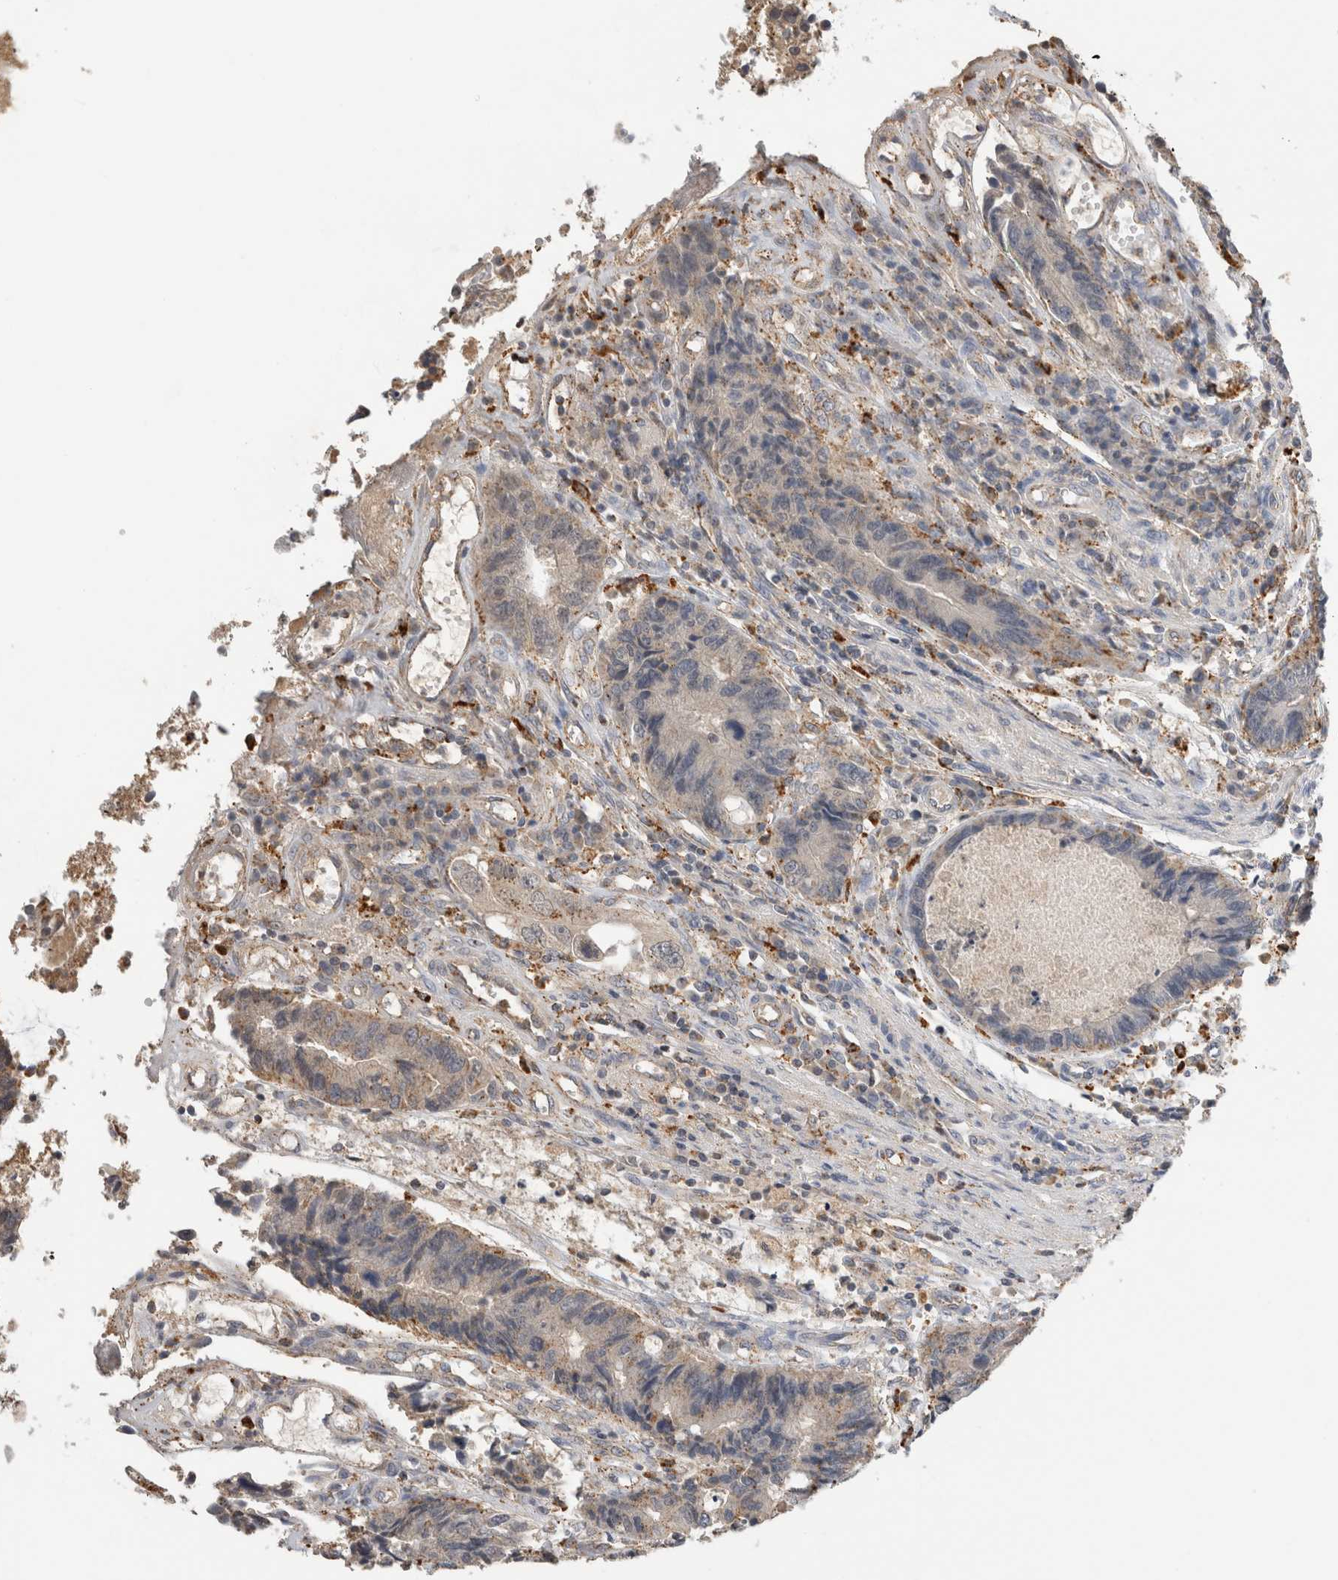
{"staining": {"intensity": "weak", "quantity": ">75%", "location": "cytoplasmic/membranous"}, "tissue": "colorectal cancer", "cell_type": "Tumor cells", "image_type": "cancer", "snomed": [{"axis": "morphology", "description": "Adenocarcinoma, NOS"}, {"axis": "topography", "description": "Rectum"}], "caption": "Immunohistochemical staining of human colorectal cancer (adenocarcinoma) shows low levels of weak cytoplasmic/membranous expression in approximately >75% of tumor cells. (Brightfield microscopy of DAB IHC at high magnification).", "gene": "GNS", "patient": {"sex": "male", "age": 84}}